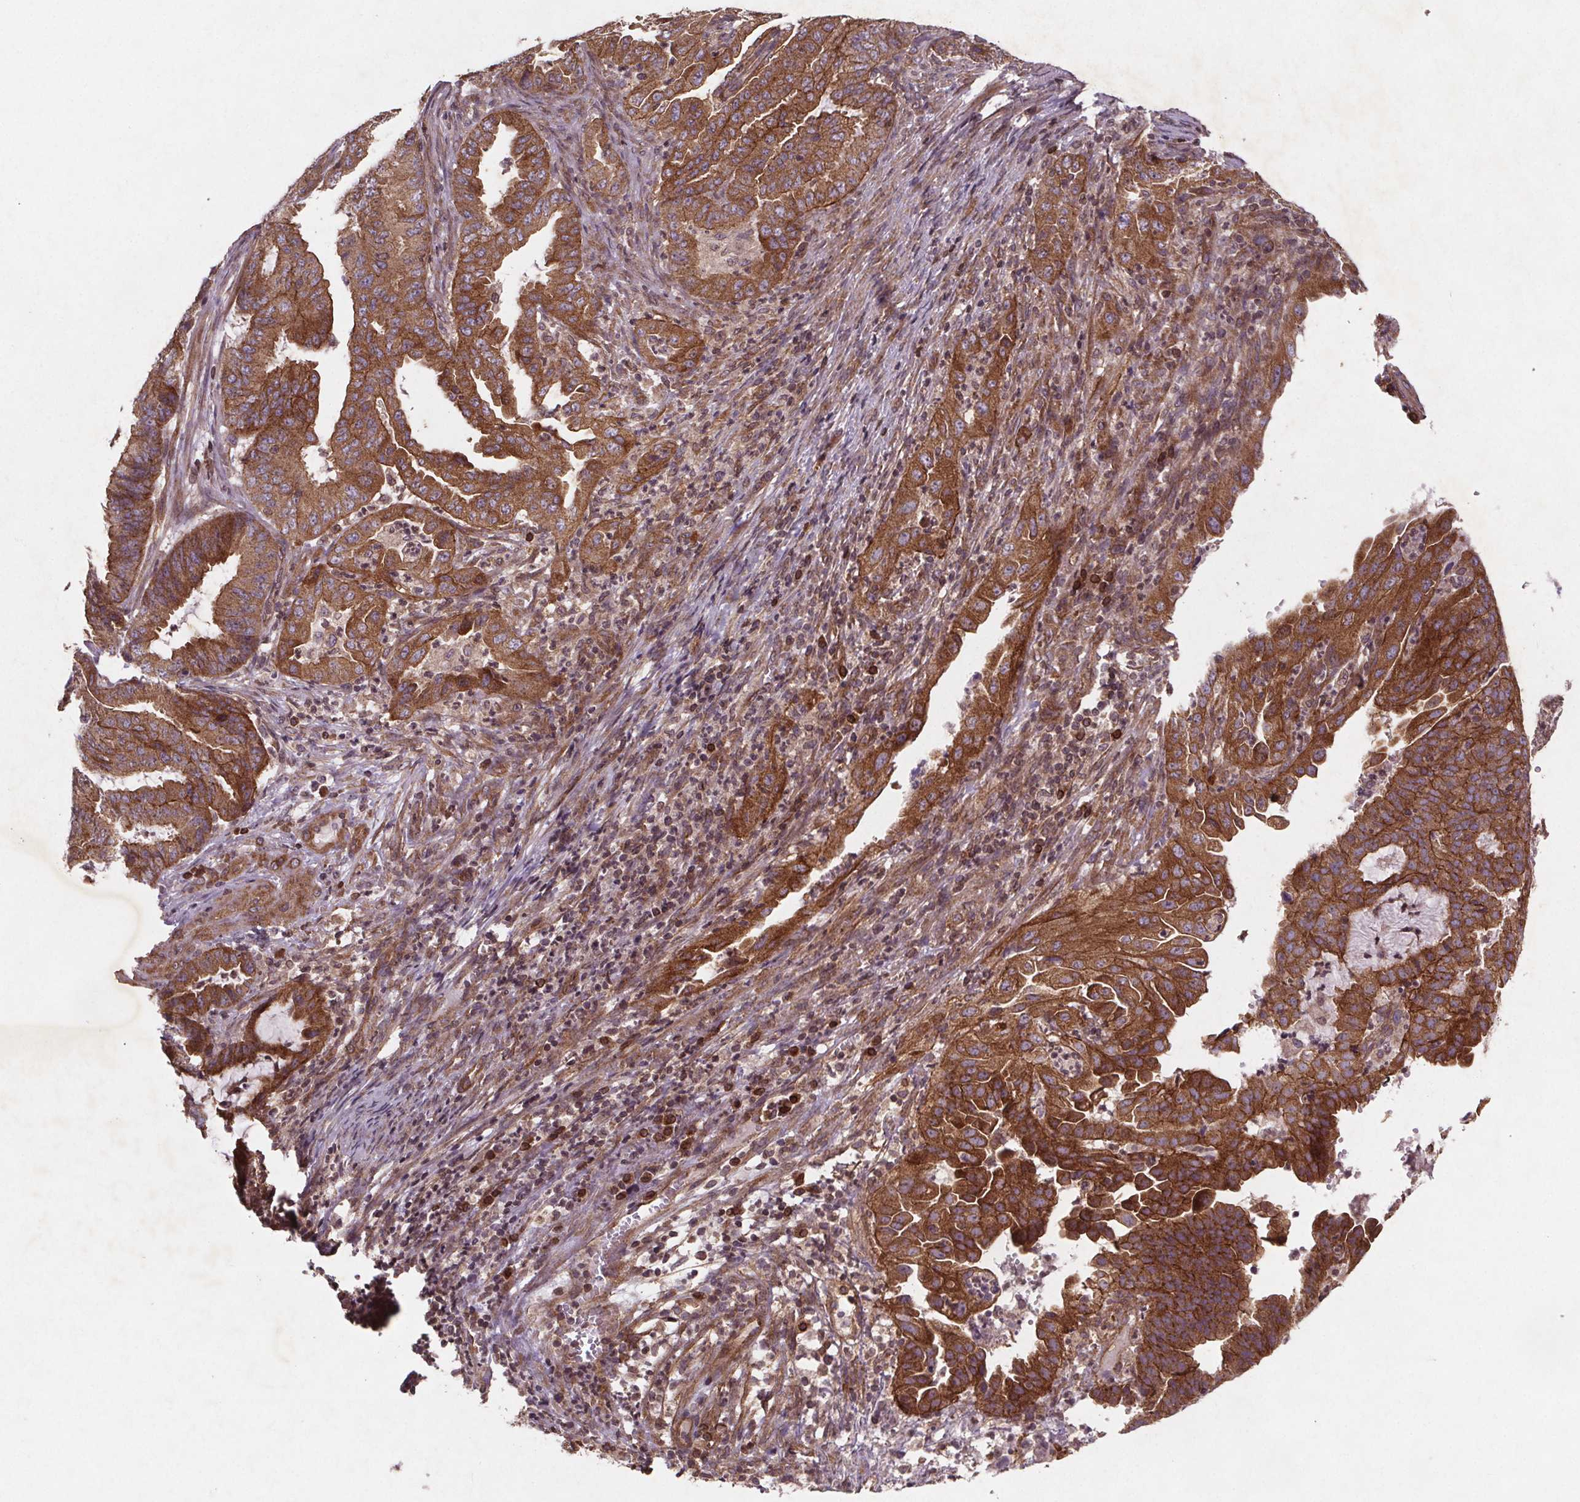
{"staining": {"intensity": "strong", "quantity": ">75%", "location": "cytoplasmic/membranous"}, "tissue": "endometrial cancer", "cell_type": "Tumor cells", "image_type": "cancer", "snomed": [{"axis": "morphology", "description": "Adenocarcinoma, NOS"}, {"axis": "topography", "description": "Endometrium"}], "caption": "Protein staining of endometrial adenocarcinoma tissue demonstrates strong cytoplasmic/membranous staining in about >75% of tumor cells.", "gene": "STRN3", "patient": {"sex": "female", "age": 51}}